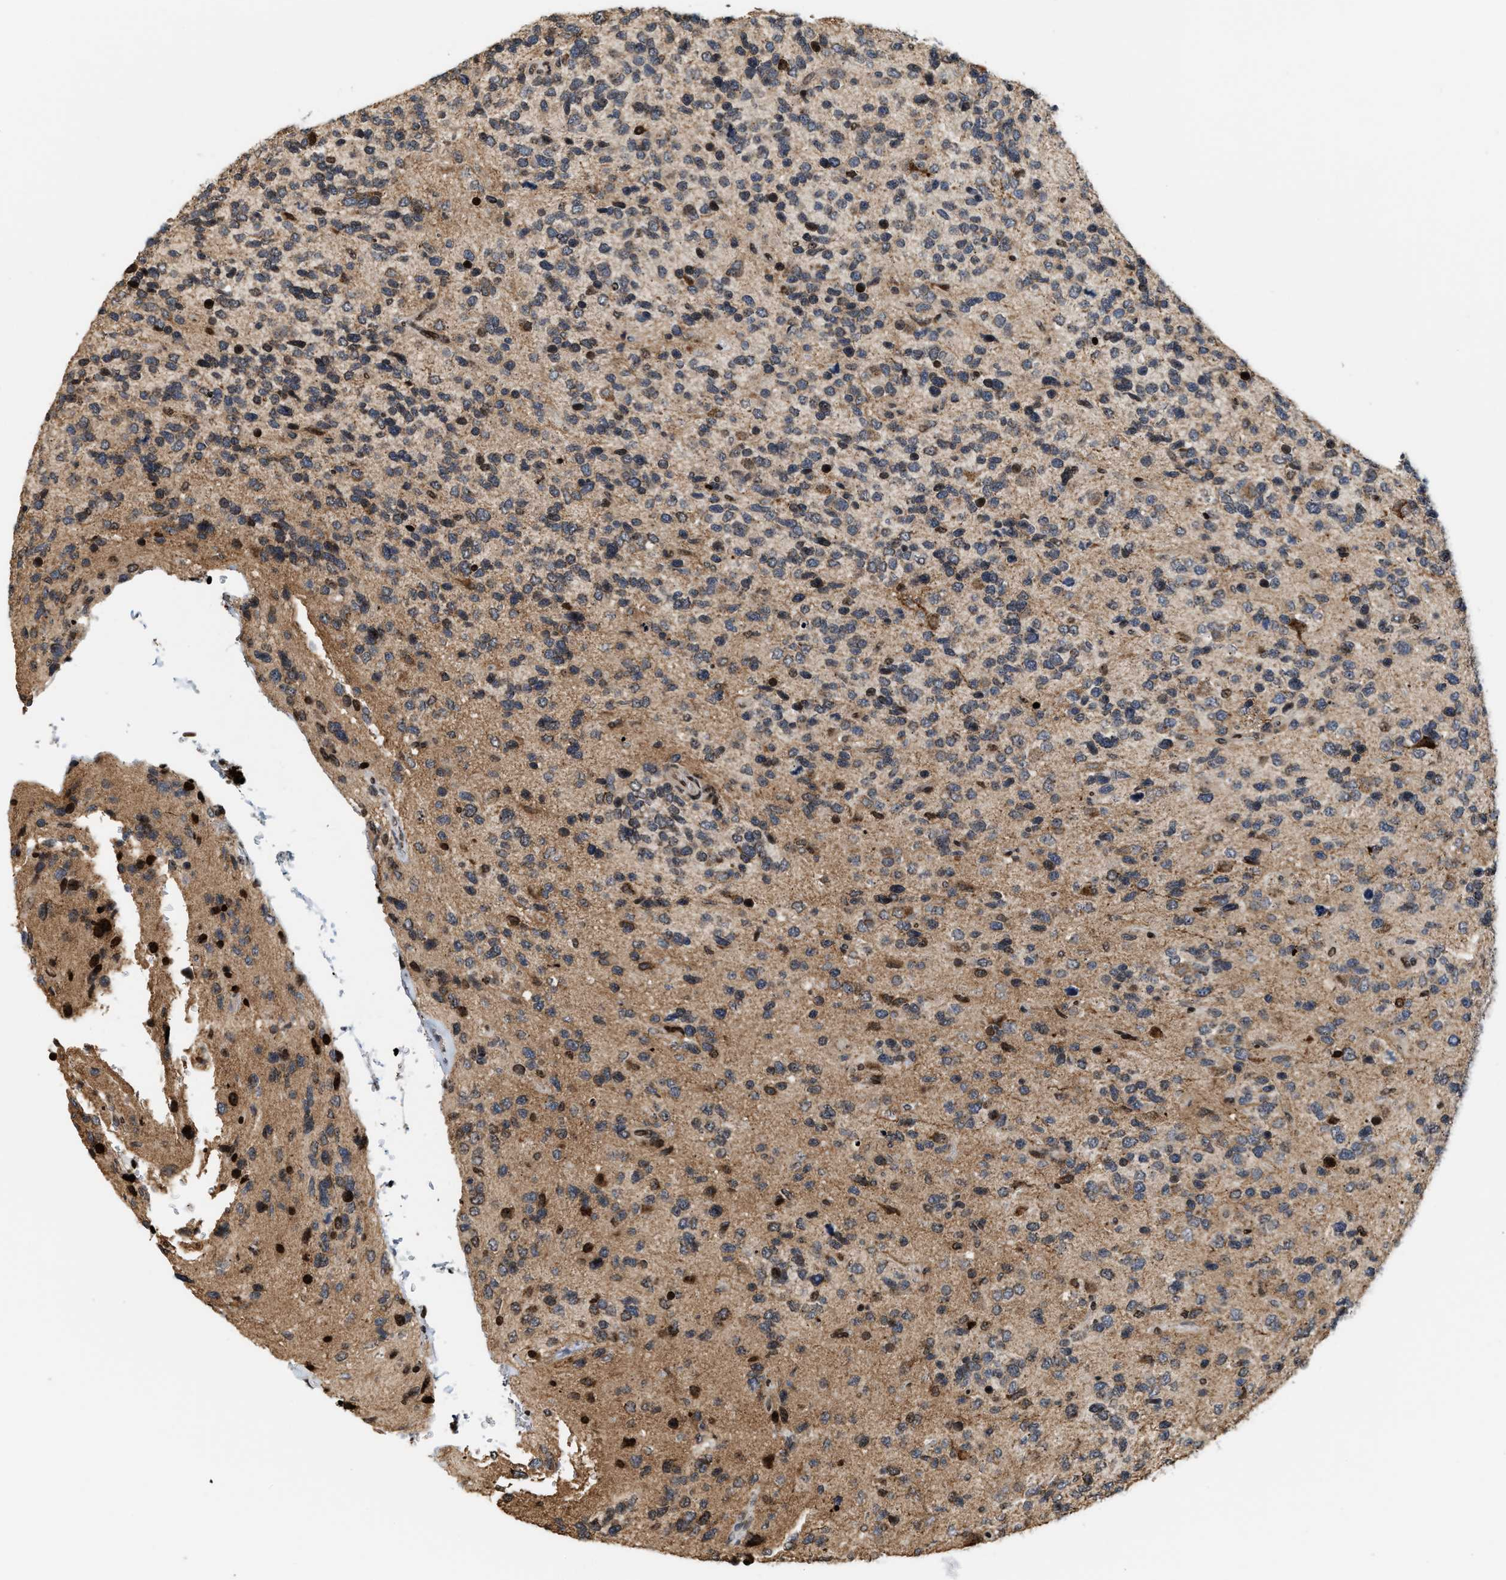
{"staining": {"intensity": "weak", "quantity": ">75%", "location": "cytoplasmic/membranous"}, "tissue": "glioma", "cell_type": "Tumor cells", "image_type": "cancer", "snomed": [{"axis": "morphology", "description": "Glioma, malignant, High grade"}, {"axis": "topography", "description": "Brain"}], "caption": "Glioma stained with DAB immunohistochemistry demonstrates low levels of weak cytoplasmic/membranous positivity in approximately >75% of tumor cells.", "gene": "PDZD2", "patient": {"sex": "female", "age": 58}}